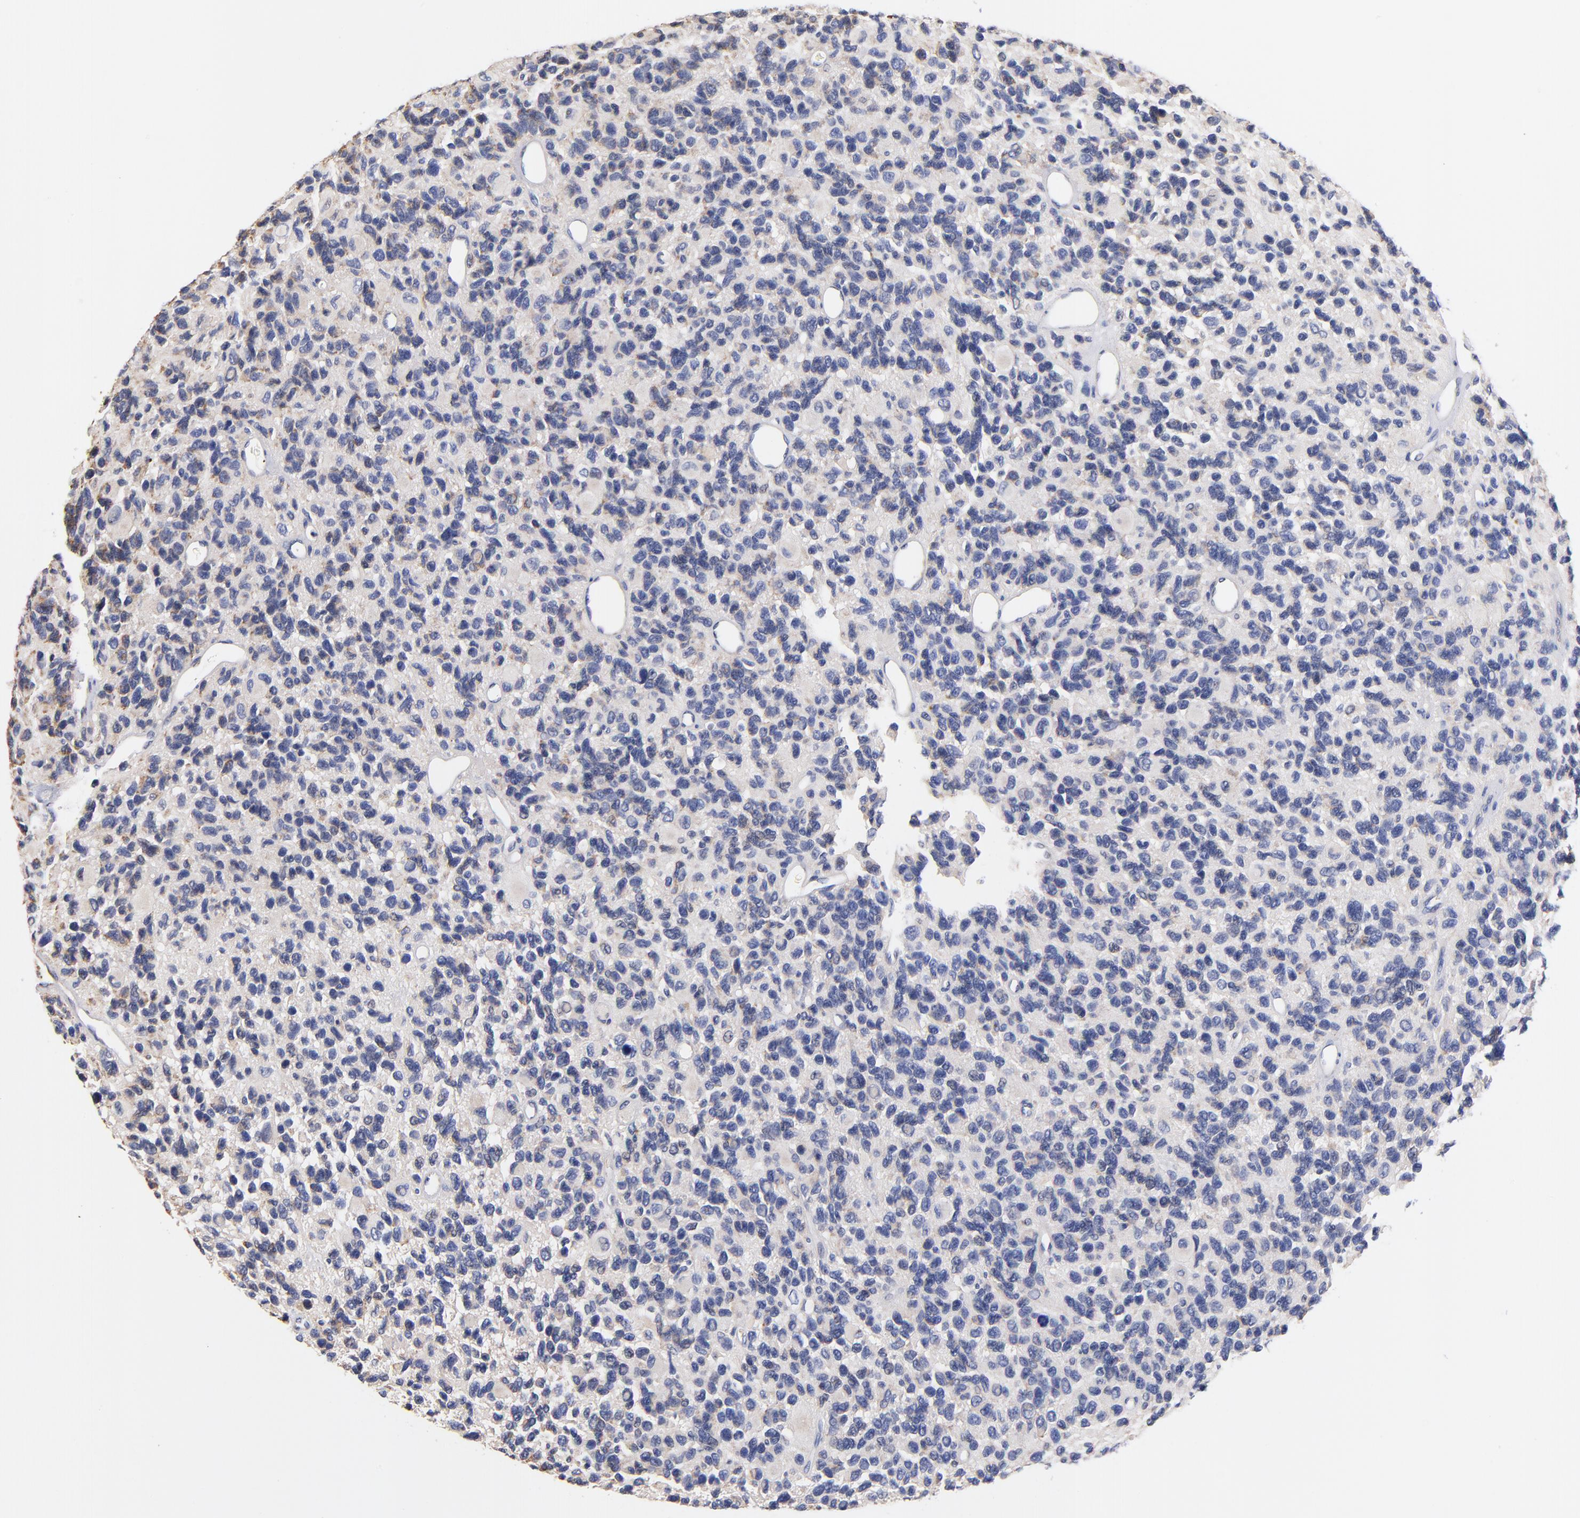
{"staining": {"intensity": "weak", "quantity": "<25%", "location": "cytoplasmic/membranous"}, "tissue": "glioma", "cell_type": "Tumor cells", "image_type": "cancer", "snomed": [{"axis": "morphology", "description": "Glioma, malignant, High grade"}, {"axis": "topography", "description": "Brain"}], "caption": "Image shows no protein expression in tumor cells of malignant high-grade glioma tissue.", "gene": "HS3ST1", "patient": {"sex": "male", "age": 77}}